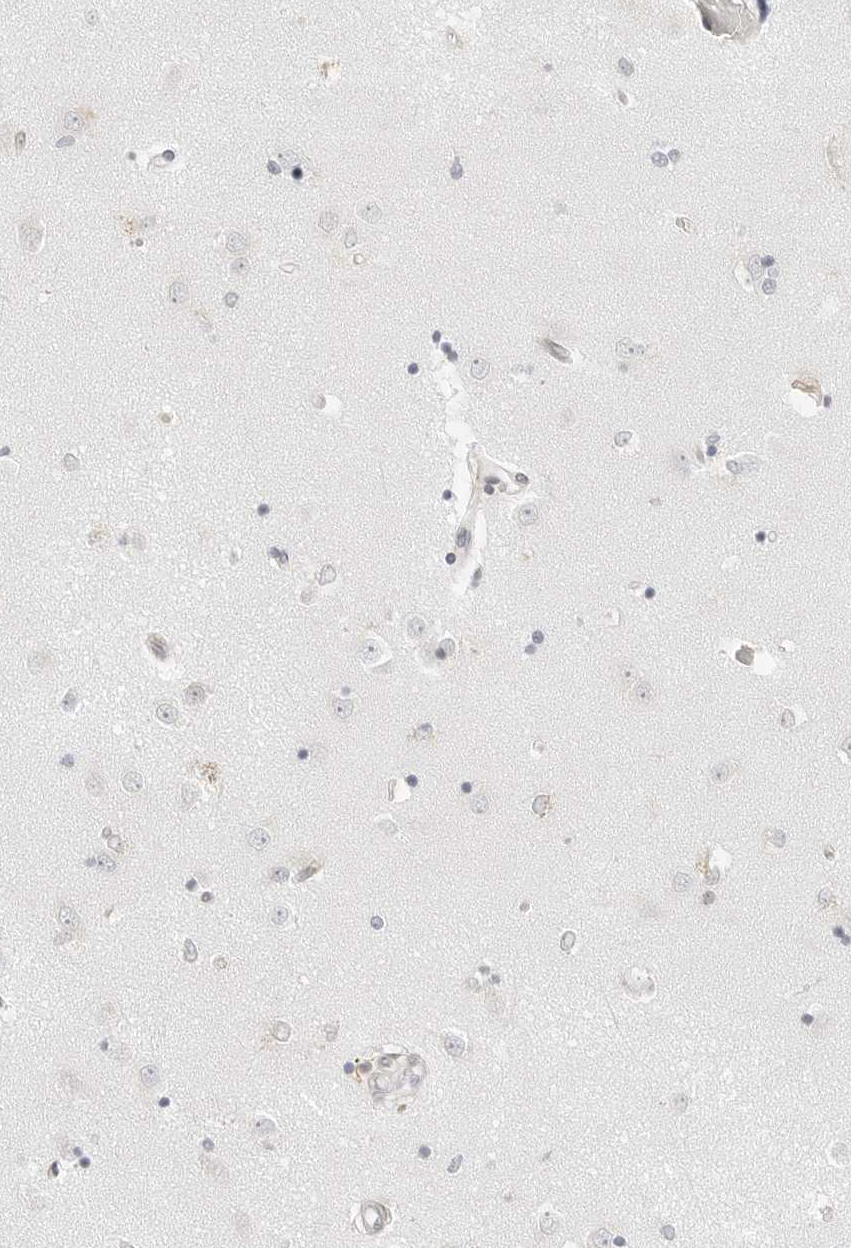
{"staining": {"intensity": "negative", "quantity": "none", "location": "none"}, "tissue": "caudate", "cell_type": "Glial cells", "image_type": "normal", "snomed": [{"axis": "morphology", "description": "Normal tissue, NOS"}, {"axis": "topography", "description": "Lateral ventricle wall"}], "caption": "A high-resolution micrograph shows immunohistochemistry staining of benign caudate, which reveals no significant positivity in glial cells.", "gene": "THEM4", "patient": {"sex": "male", "age": 45}}